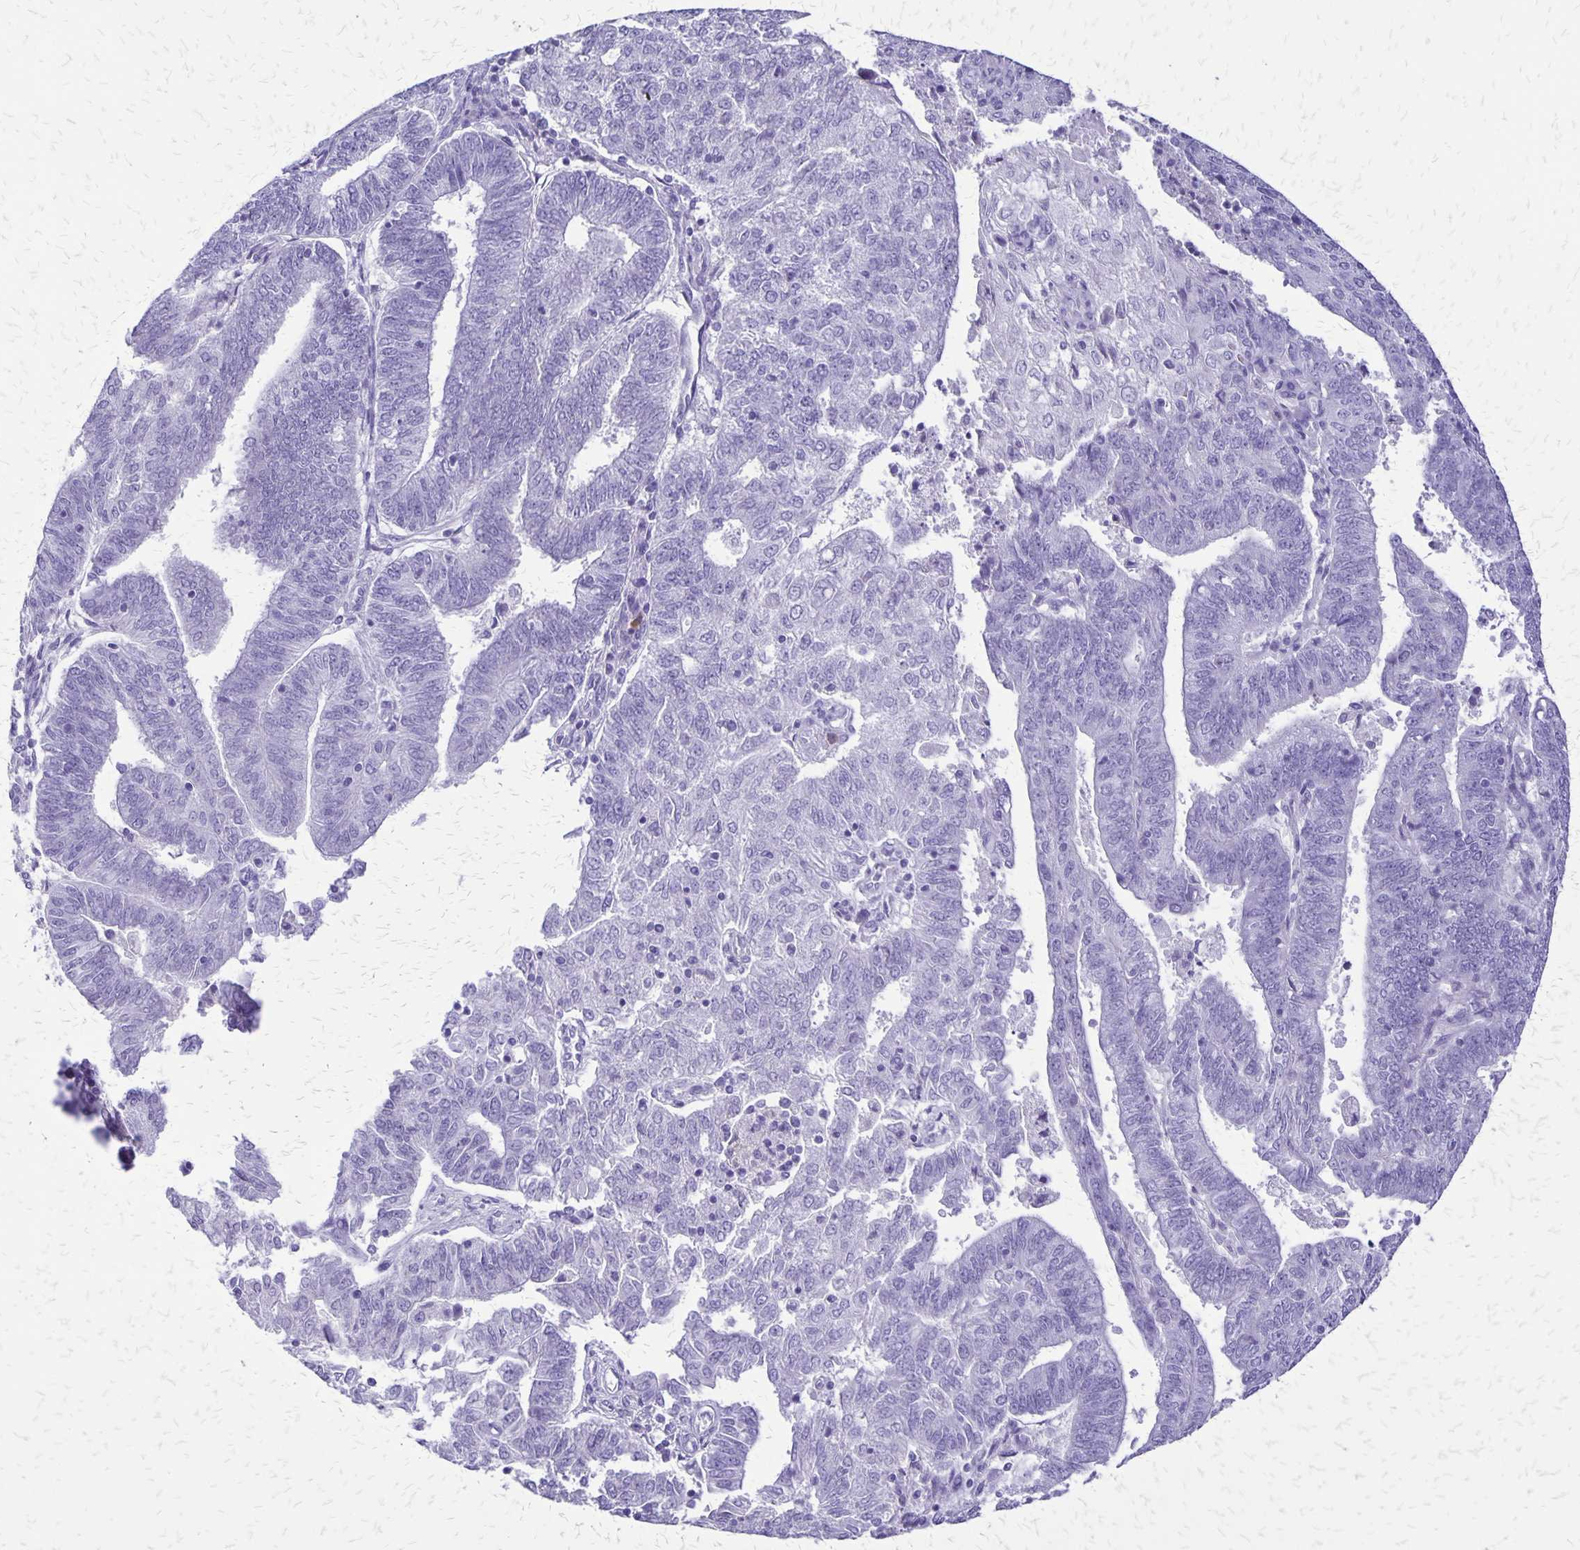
{"staining": {"intensity": "negative", "quantity": "none", "location": "none"}, "tissue": "endometrial cancer", "cell_type": "Tumor cells", "image_type": "cancer", "snomed": [{"axis": "morphology", "description": "Adenocarcinoma, NOS"}, {"axis": "topography", "description": "Endometrium"}], "caption": "Image shows no significant protein expression in tumor cells of adenocarcinoma (endometrial).", "gene": "SLC13A2", "patient": {"sex": "female", "age": 82}}